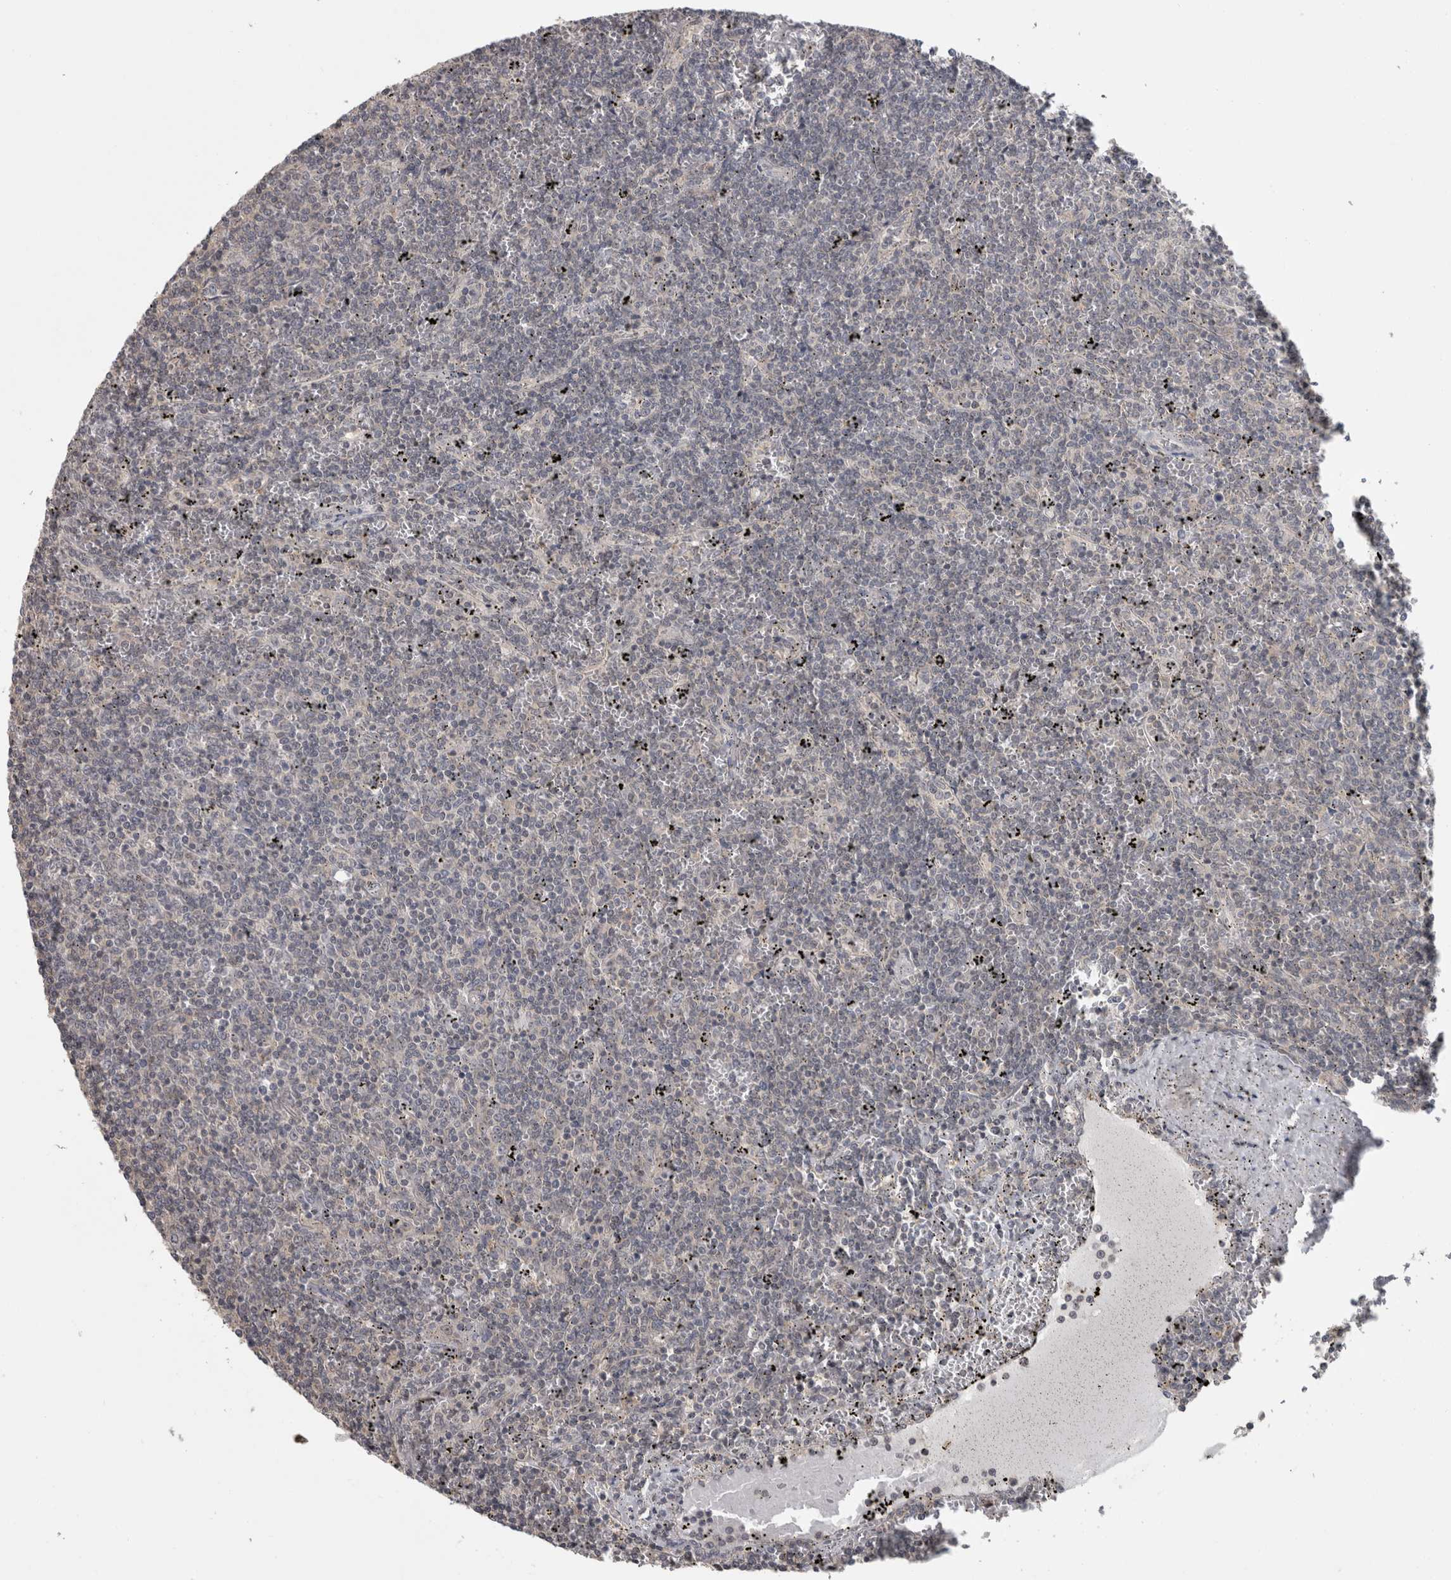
{"staining": {"intensity": "negative", "quantity": "none", "location": "none"}, "tissue": "lymphoma", "cell_type": "Tumor cells", "image_type": "cancer", "snomed": [{"axis": "morphology", "description": "Malignant lymphoma, non-Hodgkin's type, Low grade"}, {"axis": "topography", "description": "Spleen"}], "caption": "Immunohistochemical staining of low-grade malignant lymphoma, non-Hodgkin's type exhibits no significant positivity in tumor cells. (DAB (3,3'-diaminobenzidine) immunohistochemistry with hematoxylin counter stain).", "gene": "RBM28", "patient": {"sex": "female", "age": 50}}